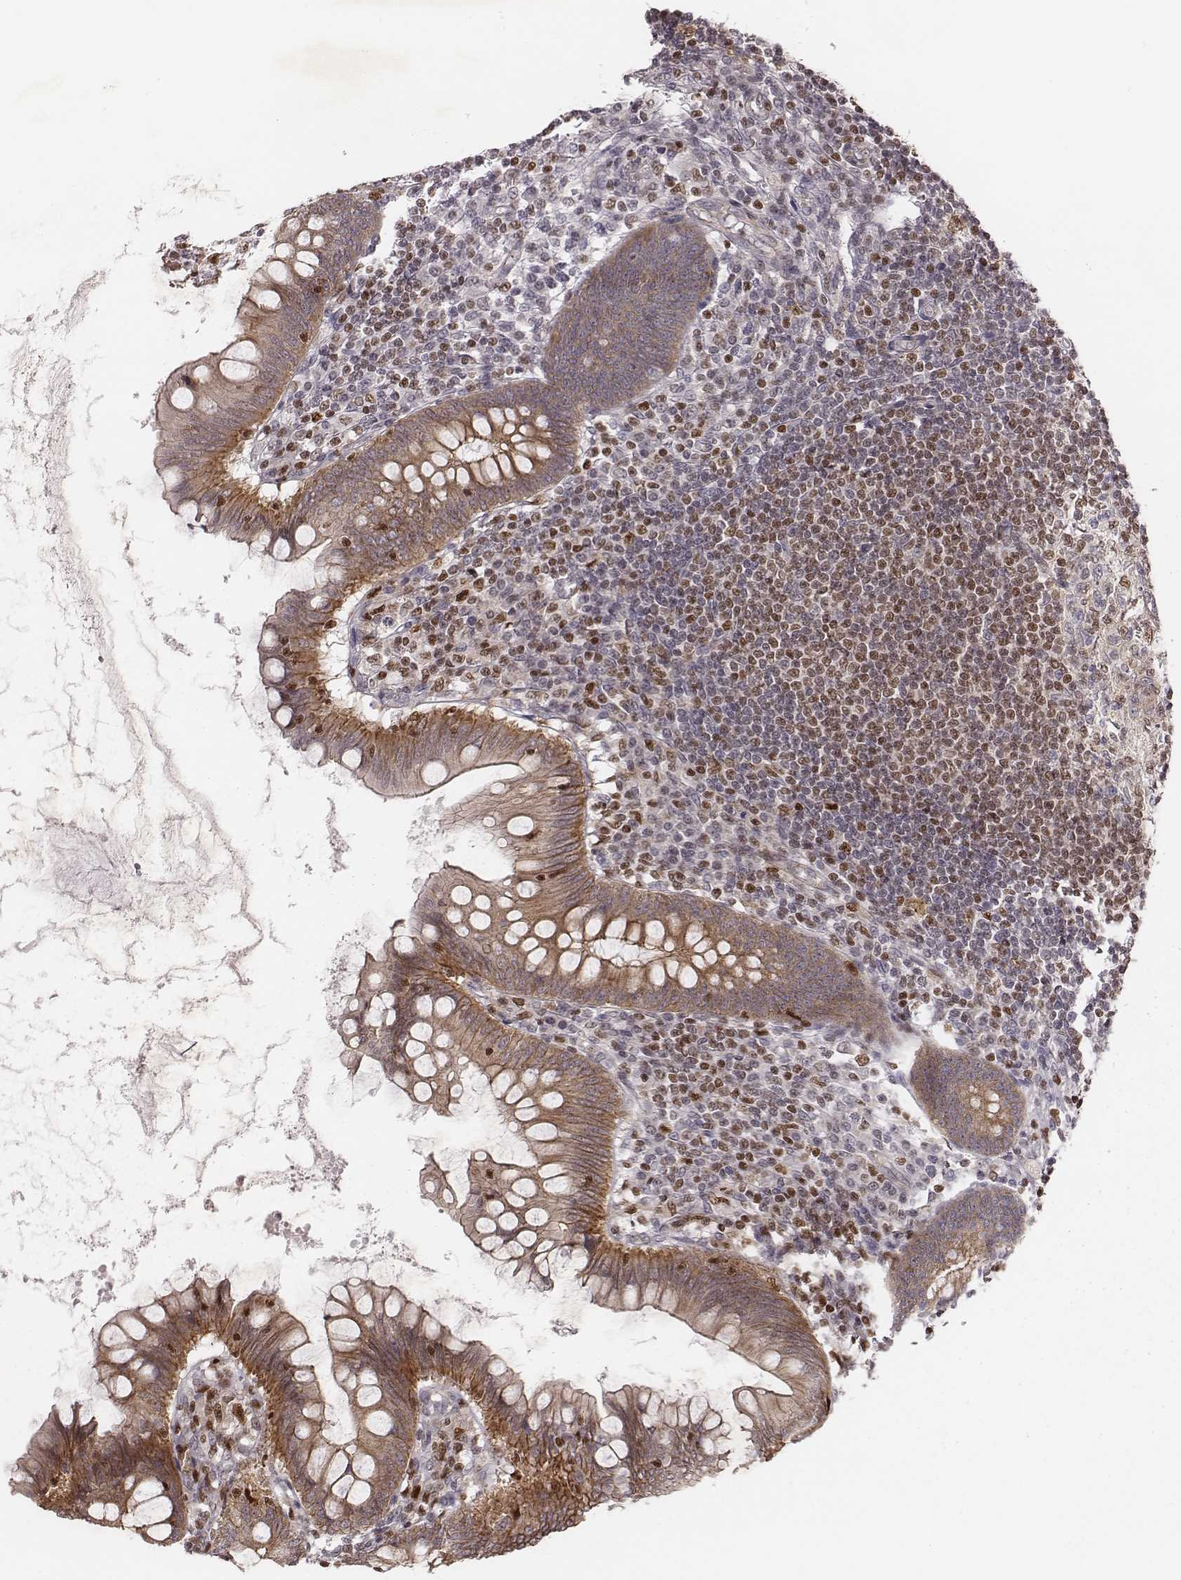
{"staining": {"intensity": "strong", "quantity": ">75%", "location": "cytoplasmic/membranous"}, "tissue": "appendix", "cell_type": "Glandular cells", "image_type": "normal", "snomed": [{"axis": "morphology", "description": "Normal tissue, NOS"}, {"axis": "topography", "description": "Appendix"}], "caption": "High-magnification brightfield microscopy of benign appendix stained with DAB (3,3'-diaminobenzidine) (brown) and counterstained with hematoxylin (blue). glandular cells exhibit strong cytoplasmic/membranous positivity is seen in approximately>75% of cells. Nuclei are stained in blue.", "gene": "WDR59", "patient": {"sex": "female", "age": 57}}